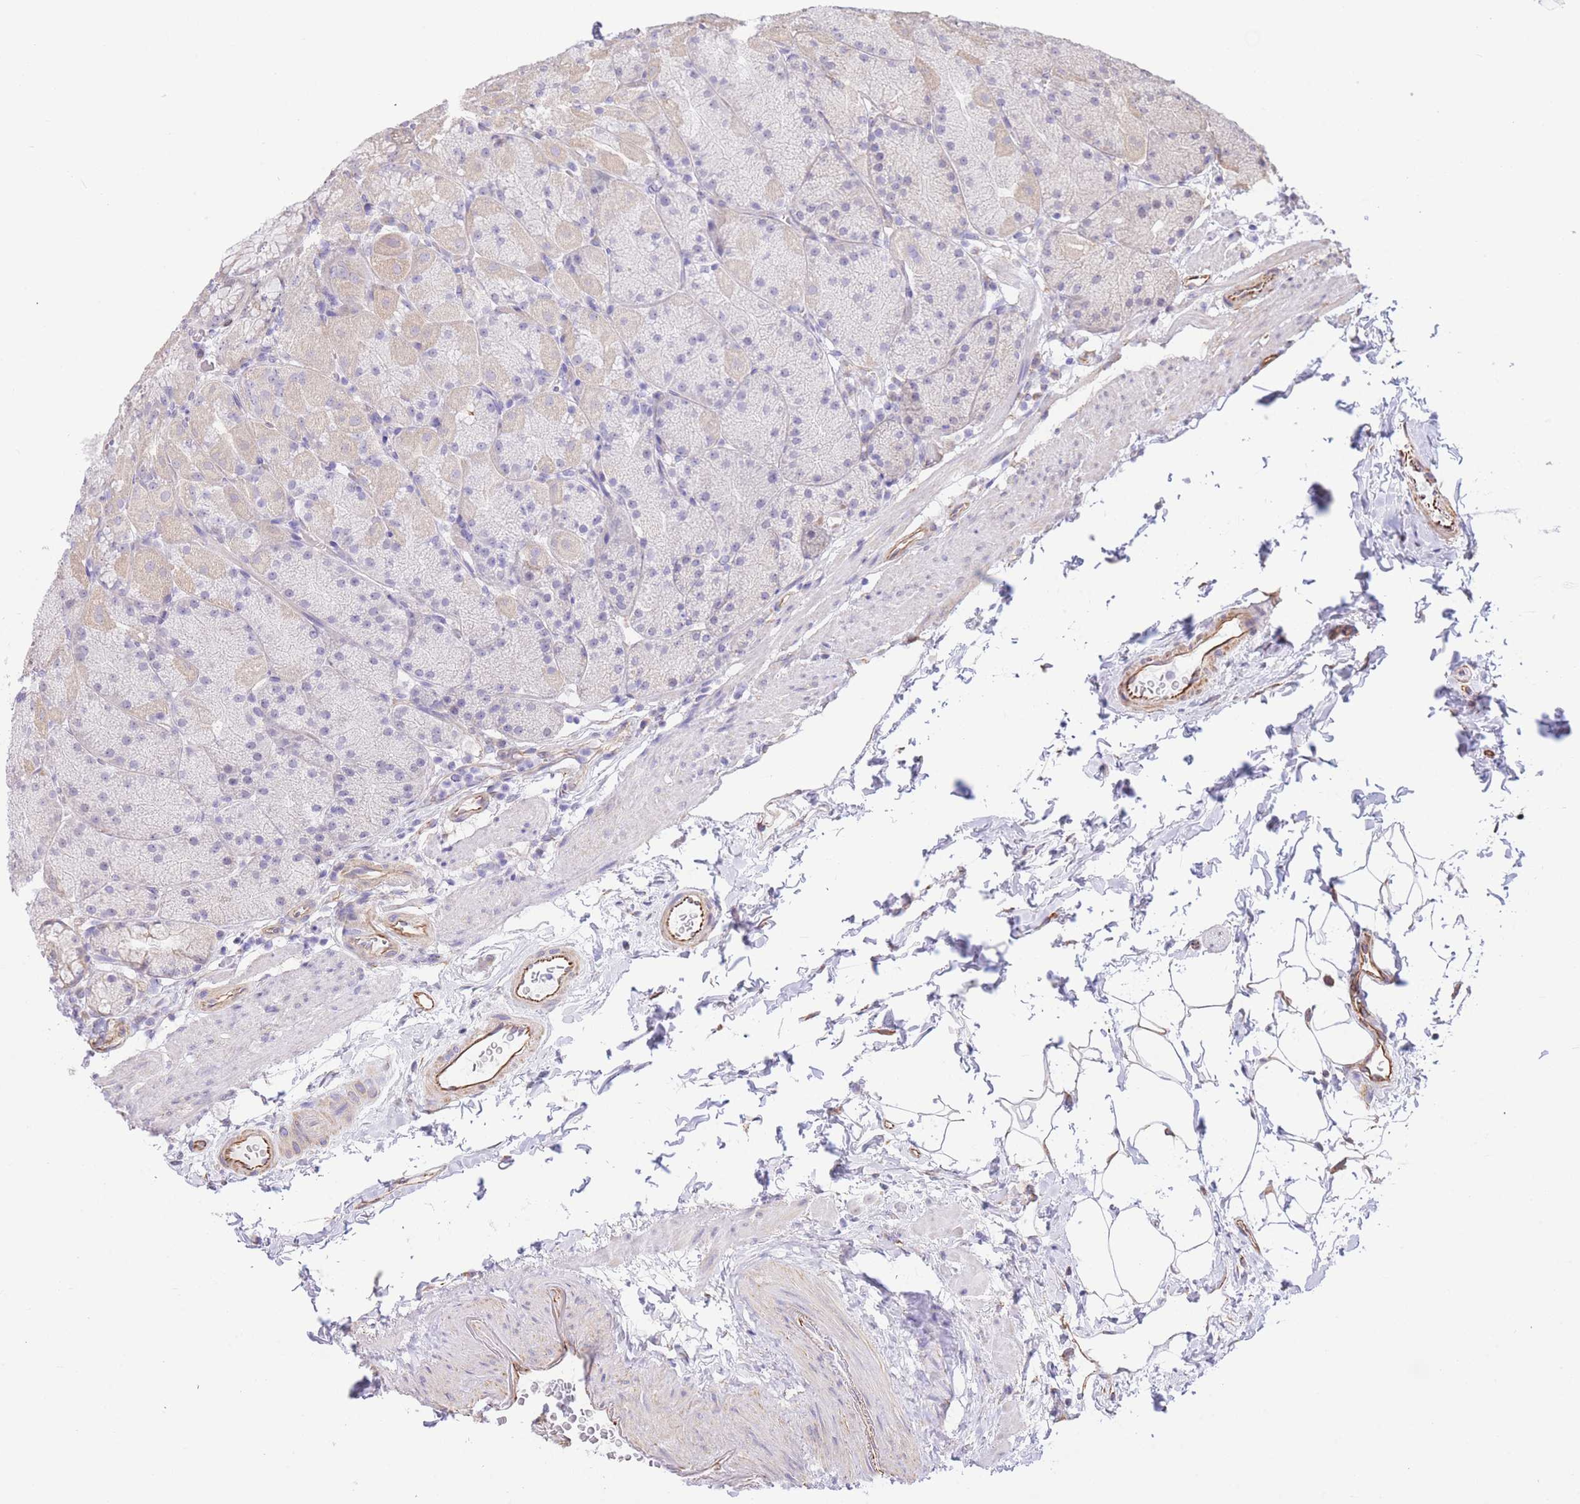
{"staining": {"intensity": "weak", "quantity": "25%-75%", "location": "cytoplasmic/membranous"}, "tissue": "stomach", "cell_type": "Glandular cells", "image_type": "normal", "snomed": [{"axis": "morphology", "description": "Normal tissue, NOS"}, {"axis": "topography", "description": "Stomach, upper"}, {"axis": "topography", "description": "Stomach, lower"}], "caption": "Weak cytoplasmic/membranous protein expression is present in approximately 25%-75% of glandular cells in stomach.", "gene": "PSG11", "patient": {"sex": "male", "age": 67}}